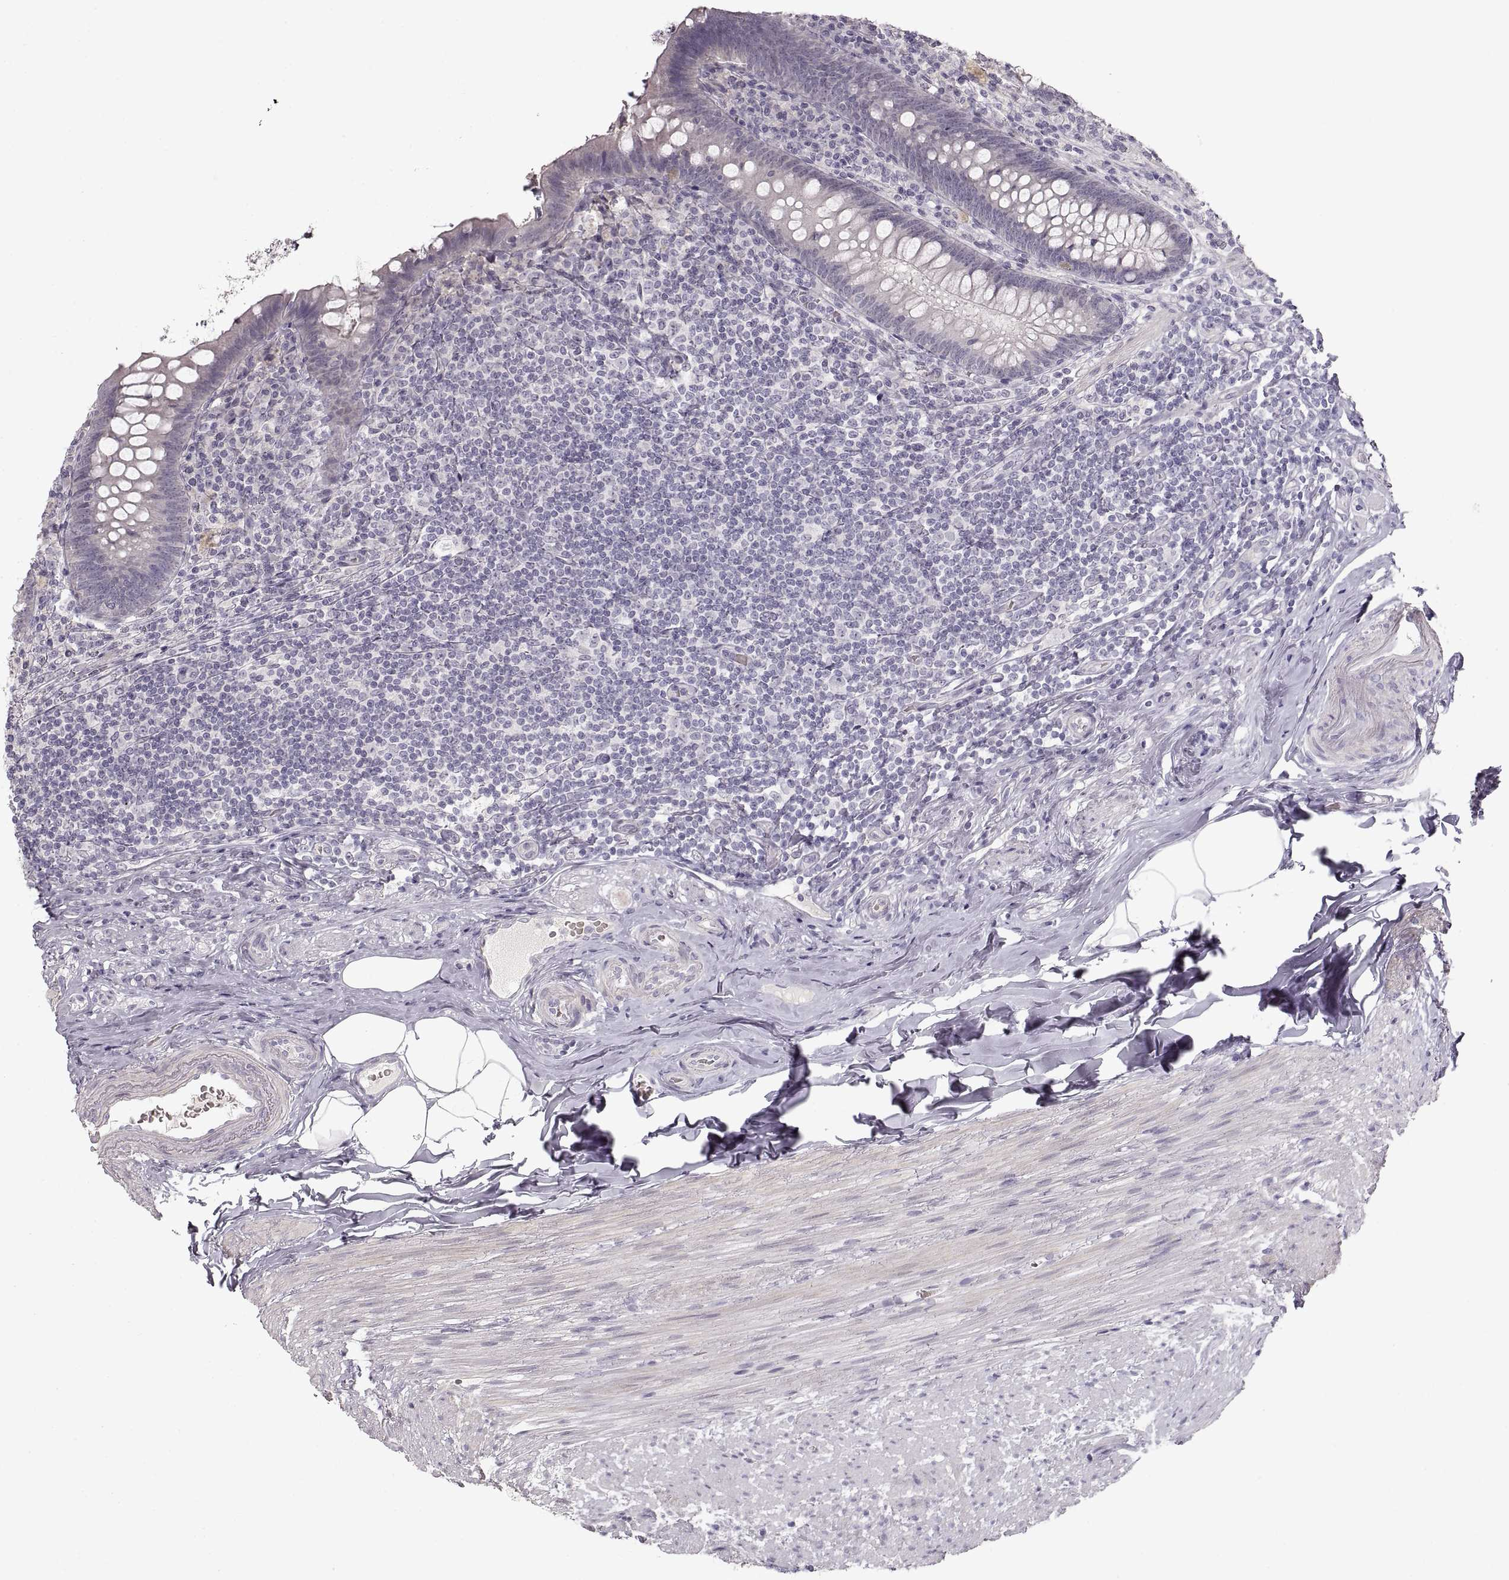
{"staining": {"intensity": "negative", "quantity": "none", "location": "none"}, "tissue": "appendix", "cell_type": "Glandular cells", "image_type": "normal", "snomed": [{"axis": "morphology", "description": "Normal tissue, NOS"}, {"axis": "topography", "description": "Appendix"}], "caption": "Histopathology image shows no significant protein expression in glandular cells of unremarkable appendix. (DAB (3,3'-diaminobenzidine) IHC, high magnification).", "gene": "PCSK2", "patient": {"sex": "male", "age": 47}}